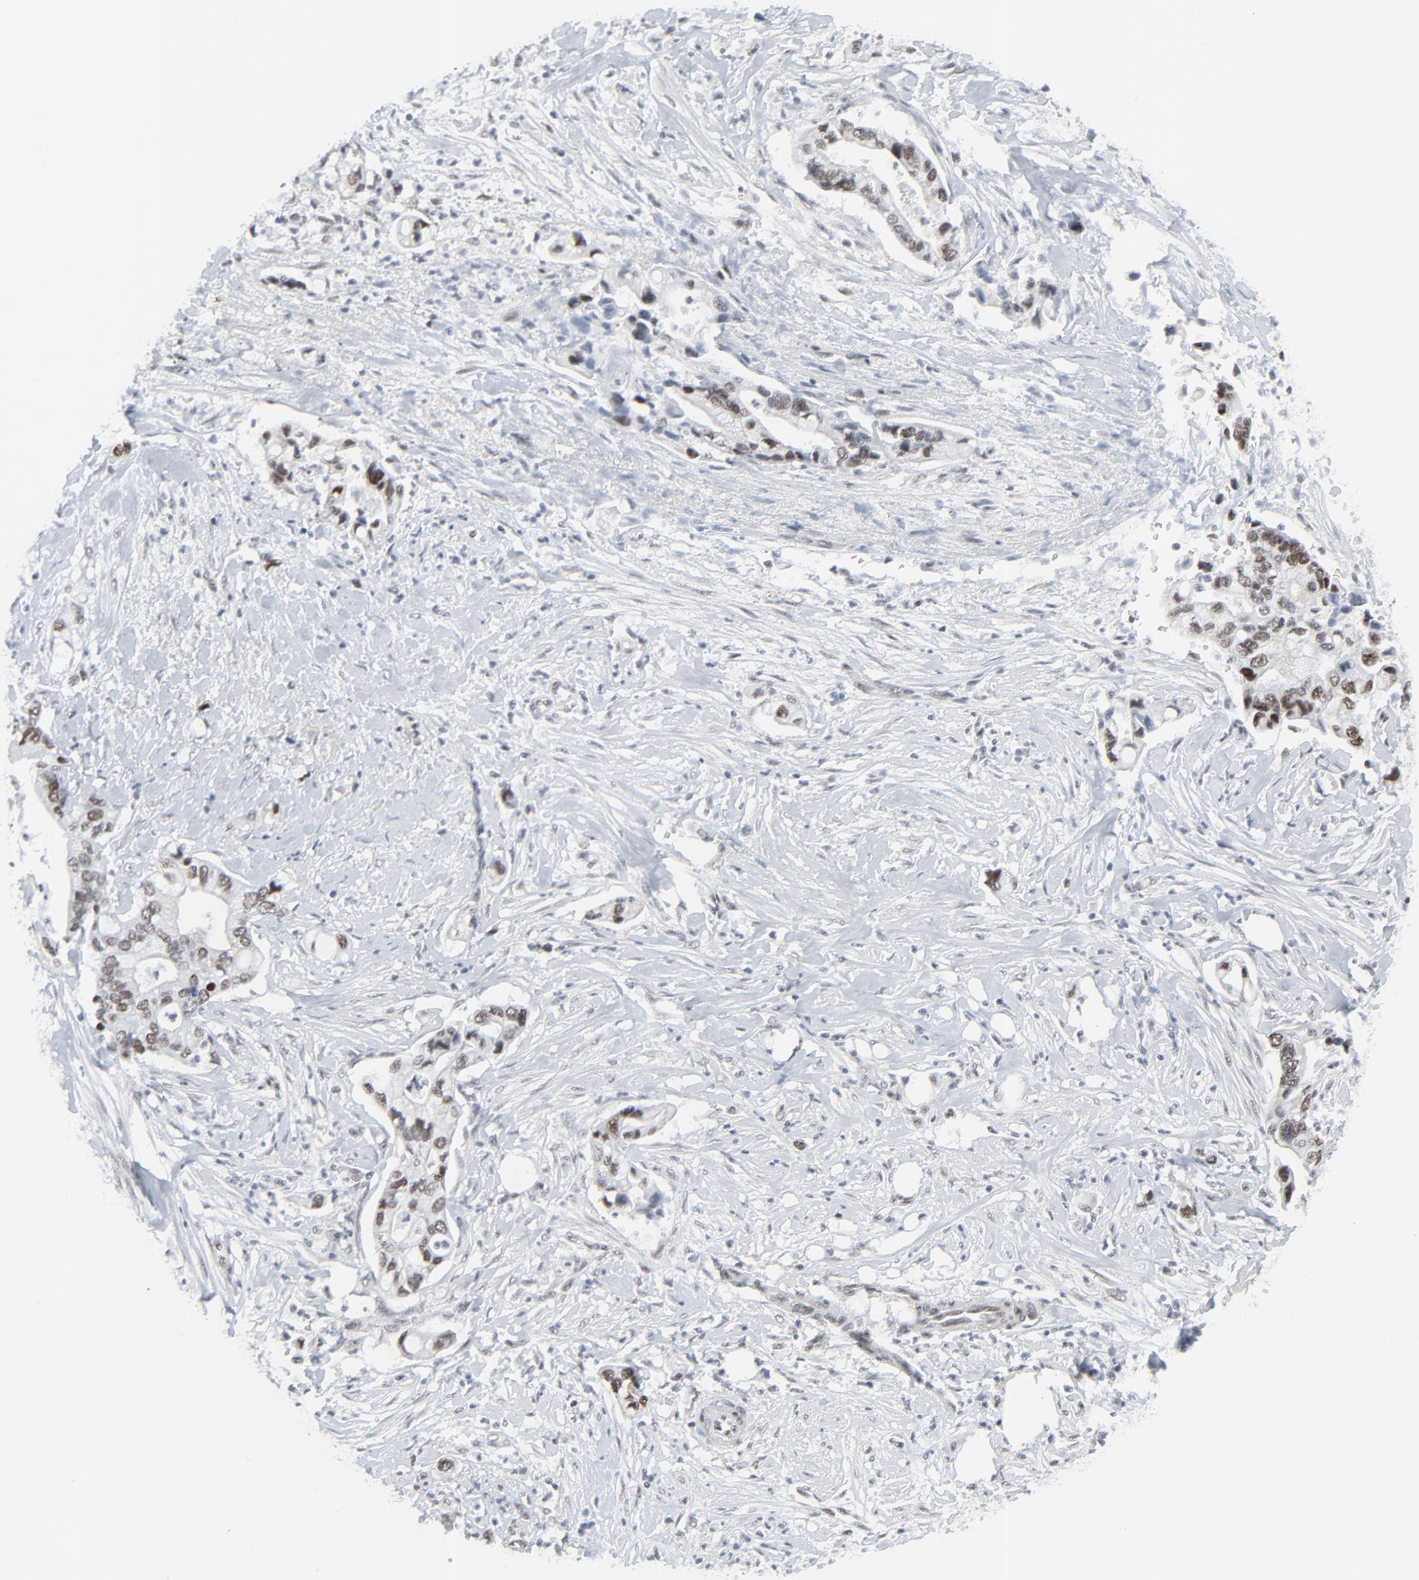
{"staining": {"intensity": "moderate", "quantity": ">75%", "location": "nuclear"}, "tissue": "pancreatic cancer", "cell_type": "Tumor cells", "image_type": "cancer", "snomed": [{"axis": "morphology", "description": "Adenocarcinoma, NOS"}, {"axis": "topography", "description": "Pancreas"}], "caption": "High-power microscopy captured an immunohistochemistry (IHC) photomicrograph of pancreatic cancer, revealing moderate nuclear positivity in about >75% of tumor cells.", "gene": "FBXO28", "patient": {"sex": "male", "age": 70}}